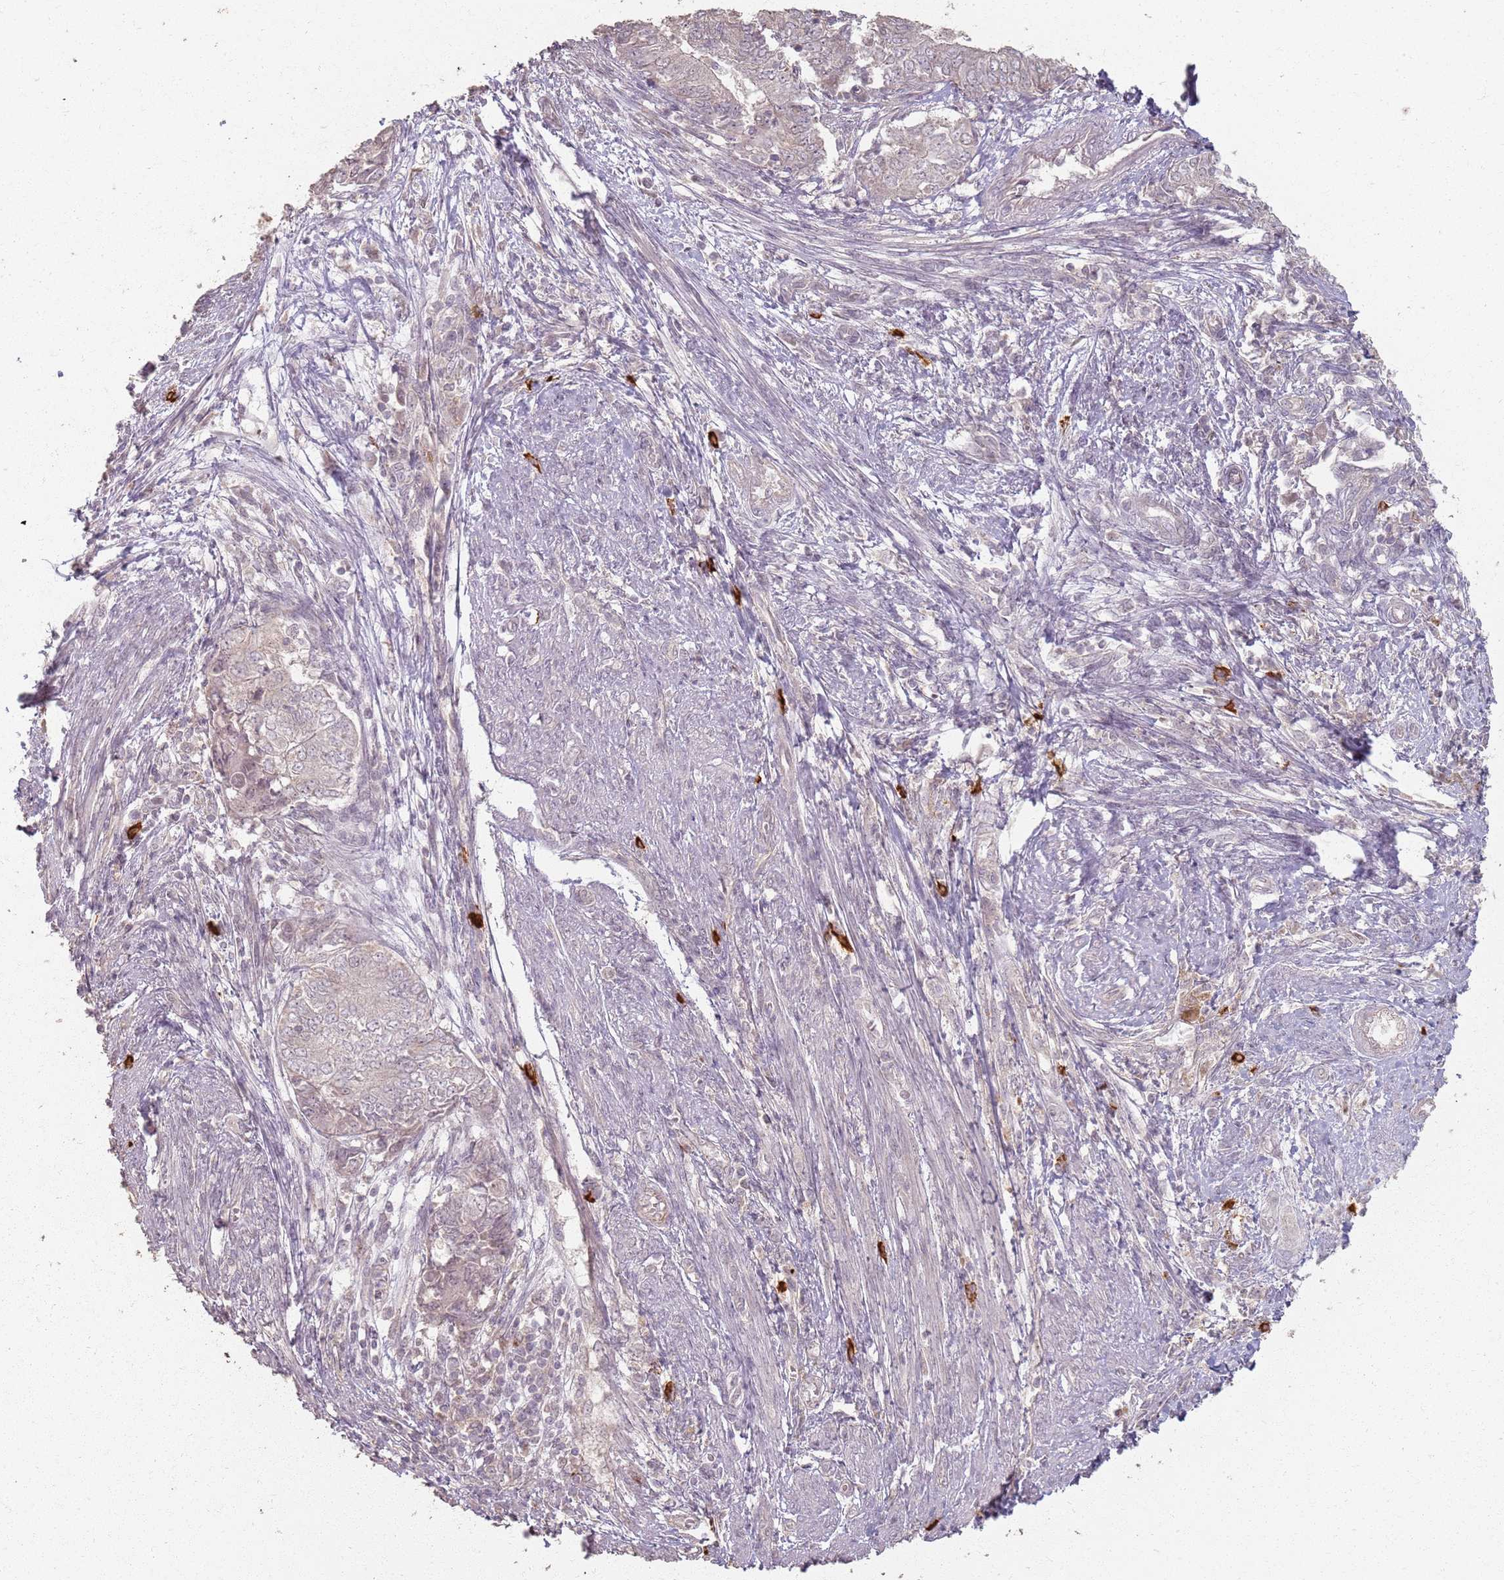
{"staining": {"intensity": "weak", "quantity": "<25%", "location": "cytoplasmic/membranous"}, "tissue": "endometrial cancer", "cell_type": "Tumor cells", "image_type": "cancer", "snomed": [{"axis": "morphology", "description": "Adenocarcinoma, NOS"}, {"axis": "topography", "description": "Endometrium"}], "caption": "This is an IHC histopathology image of human adenocarcinoma (endometrial). There is no positivity in tumor cells.", "gene": "CCDC168", "patient": {"sex": "female", "age": 62}}